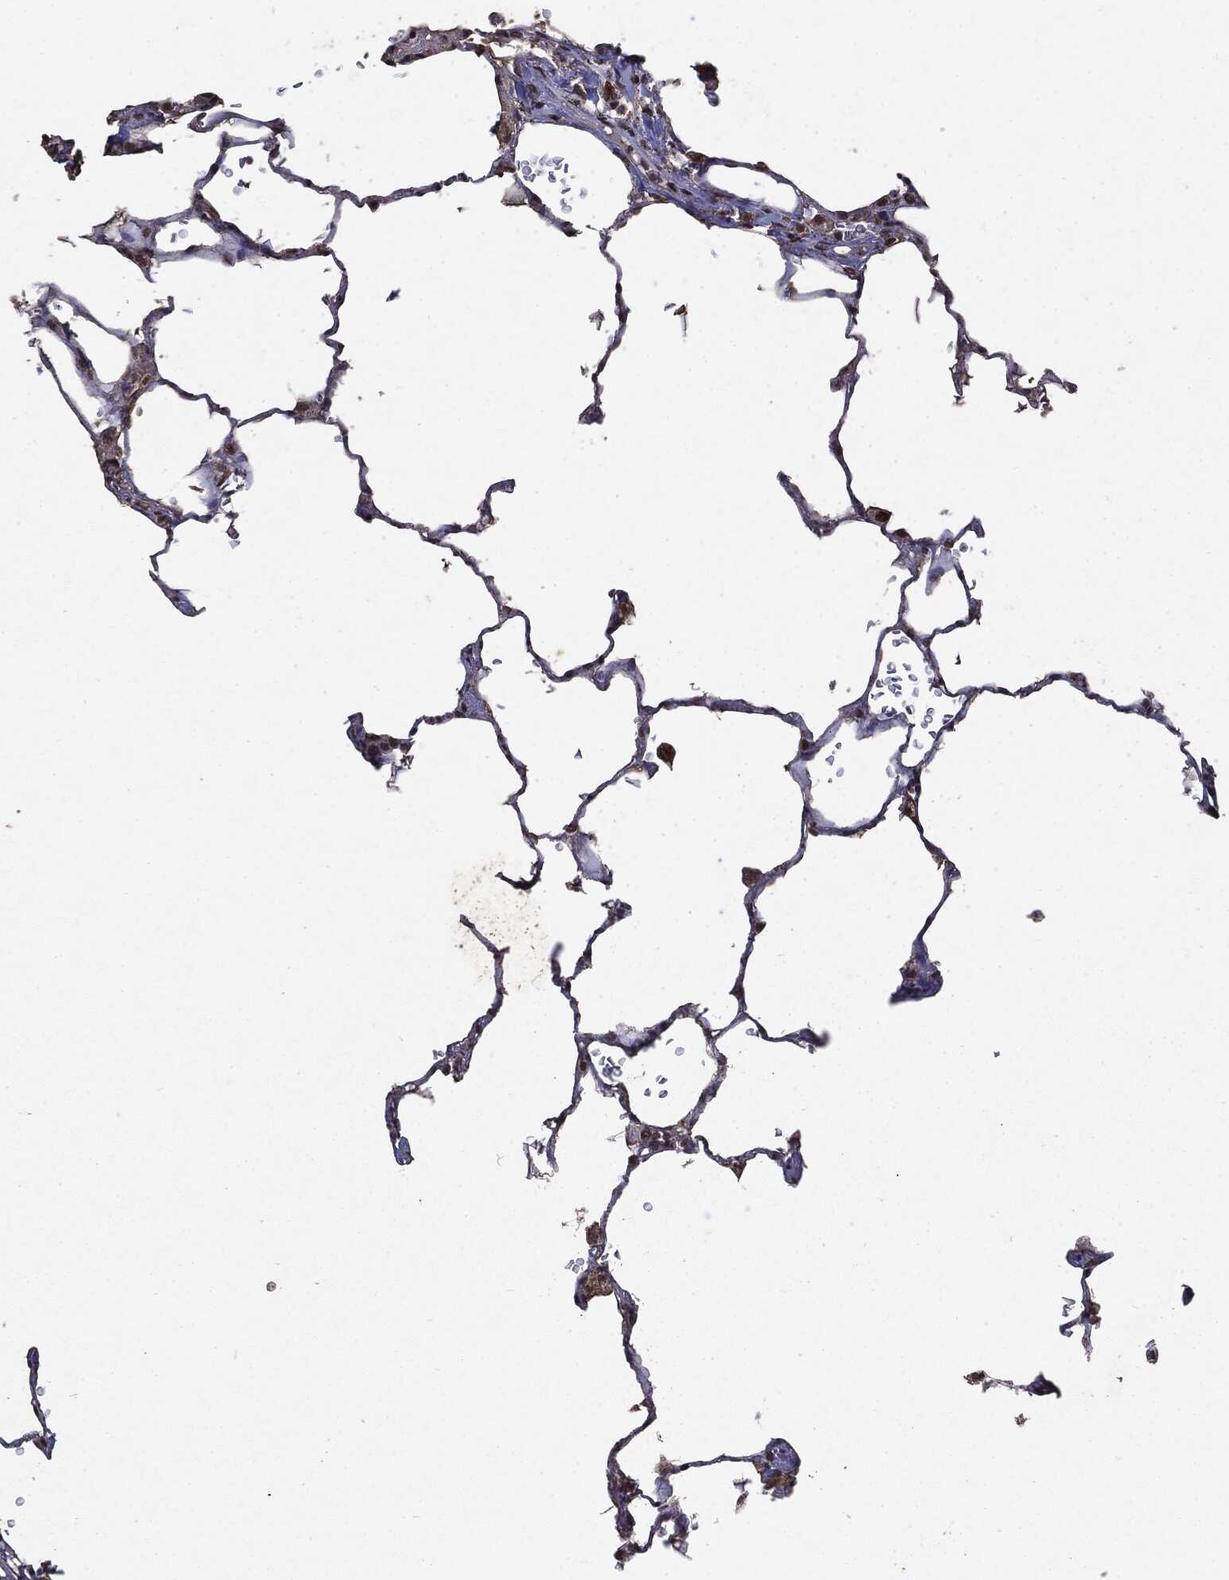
{"staining": {"intensity": "moderate", "quantity": "25%-75%", "location": "nuclear"}, "tissue": "lung", "cell_type": "Alveolar cells", "image_type": "normal", "snomed": [{"axis": "morphology", "description": "Normal tissue, NOS"}, {"axis": "morphology", "description": "Adenocarcinoma, metastatic, NOS"}, {"axis": "topography", "description": "Lung"}], "caption": "Lung stained for a protein shows moderate nuclear positivity in alveolar cells. The protein is stained brown, and the nuclei are stained in blue (DAB (3,3'-diaminobenzidine) IHC with brightfield microscopy, high magnification).", "gene": "RAD18", "patient": {"sex": "male", "age": 45}}